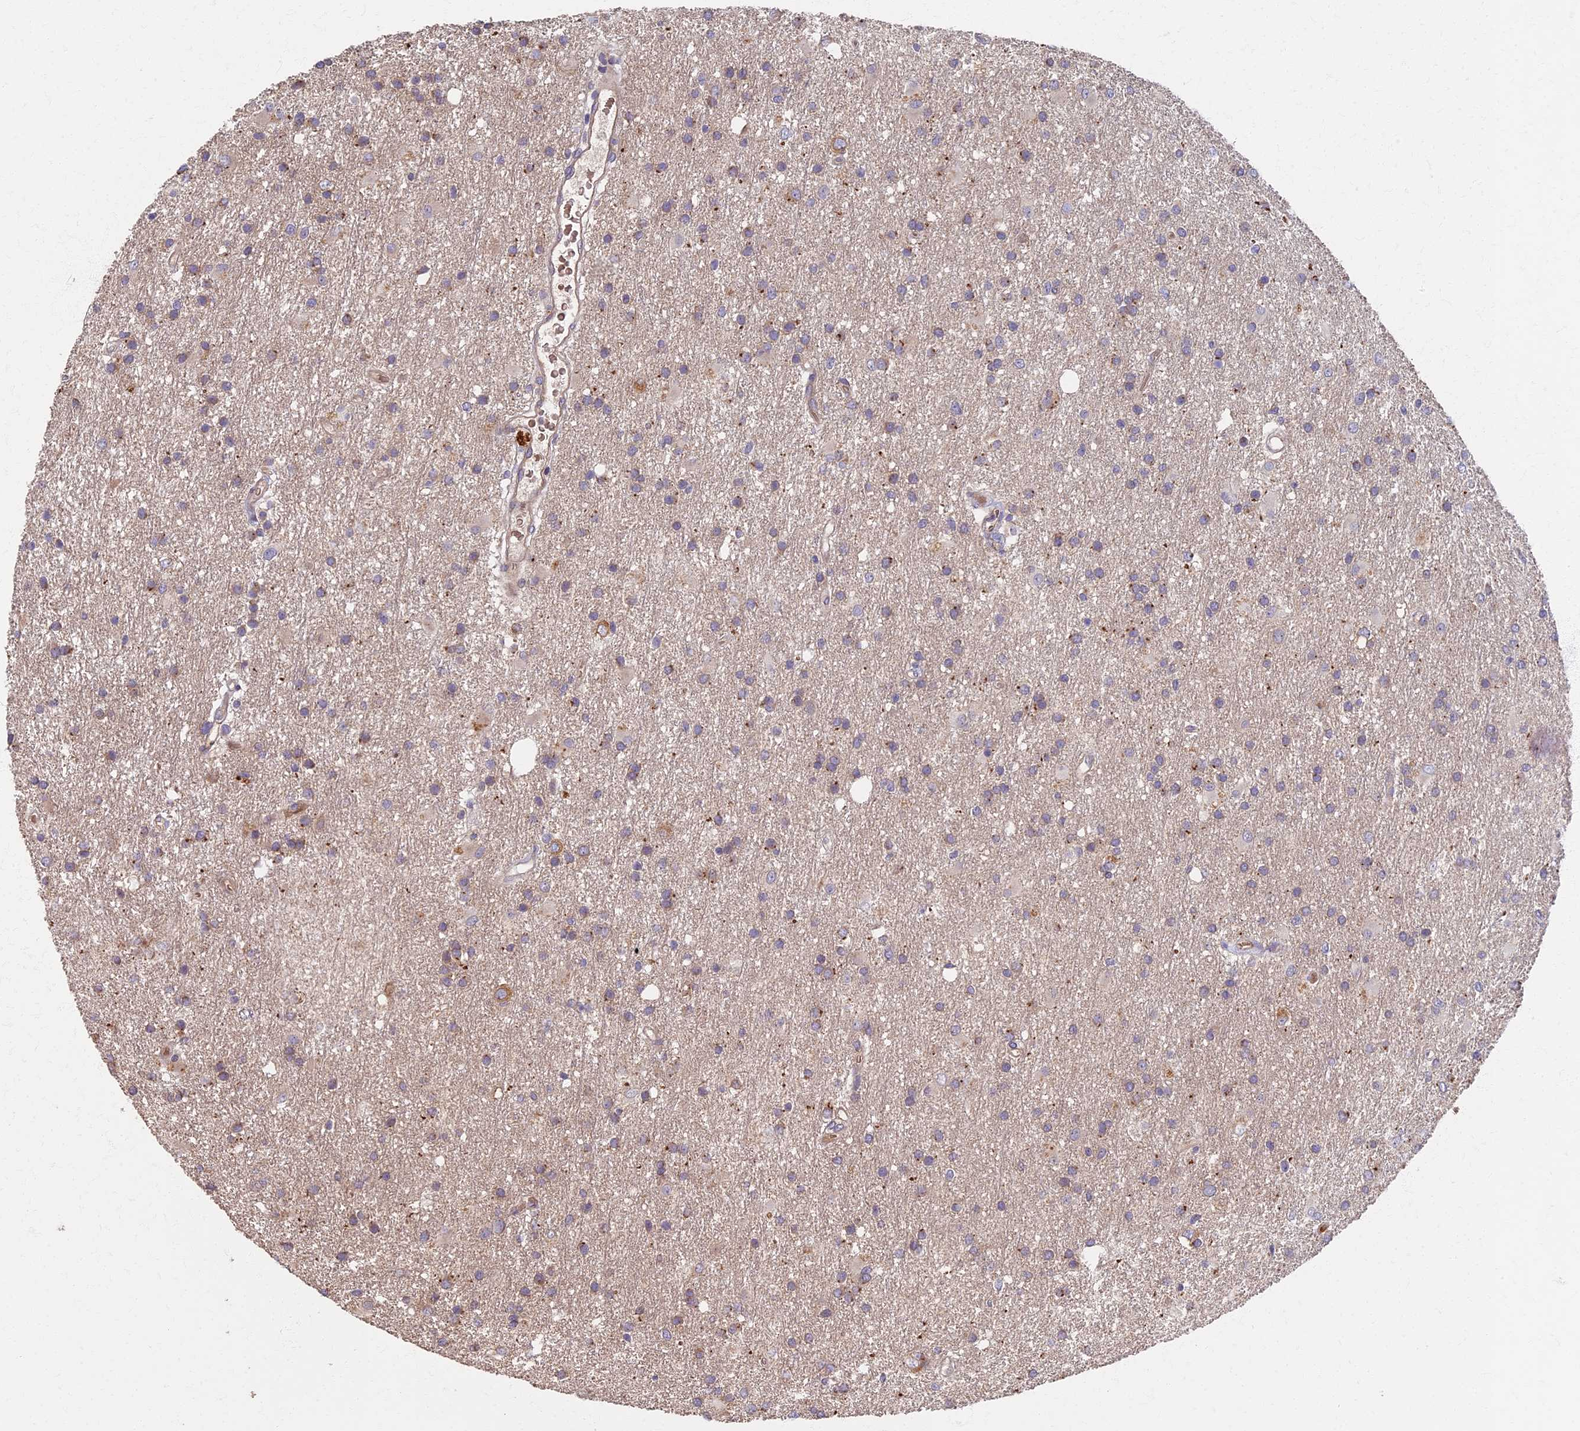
{"staining": {"intensity": "weak", "quantity": "25%-75%", "location": "cytoplasmic/membranous"}, "tissue": "glioma", "cell_type": "Tumor cells", "image_type": "cancer", "snomed": [{"axis": "morphology", "description": "Glioma, malignant, High grade"}, {"axis": "topography", "description": "Brain"}], "caption": "Tumor cells reveal low levels of weak cytoplasmic/membranous staining in about 25%-75% of cells in human glioma. The staining is performed using DAB brown chromogen to label protein expression. The nuclei are counter-stained blue using hematoxylin.", "gene": "AP4E1", "patient": {"sex": "male", "age": 77}}